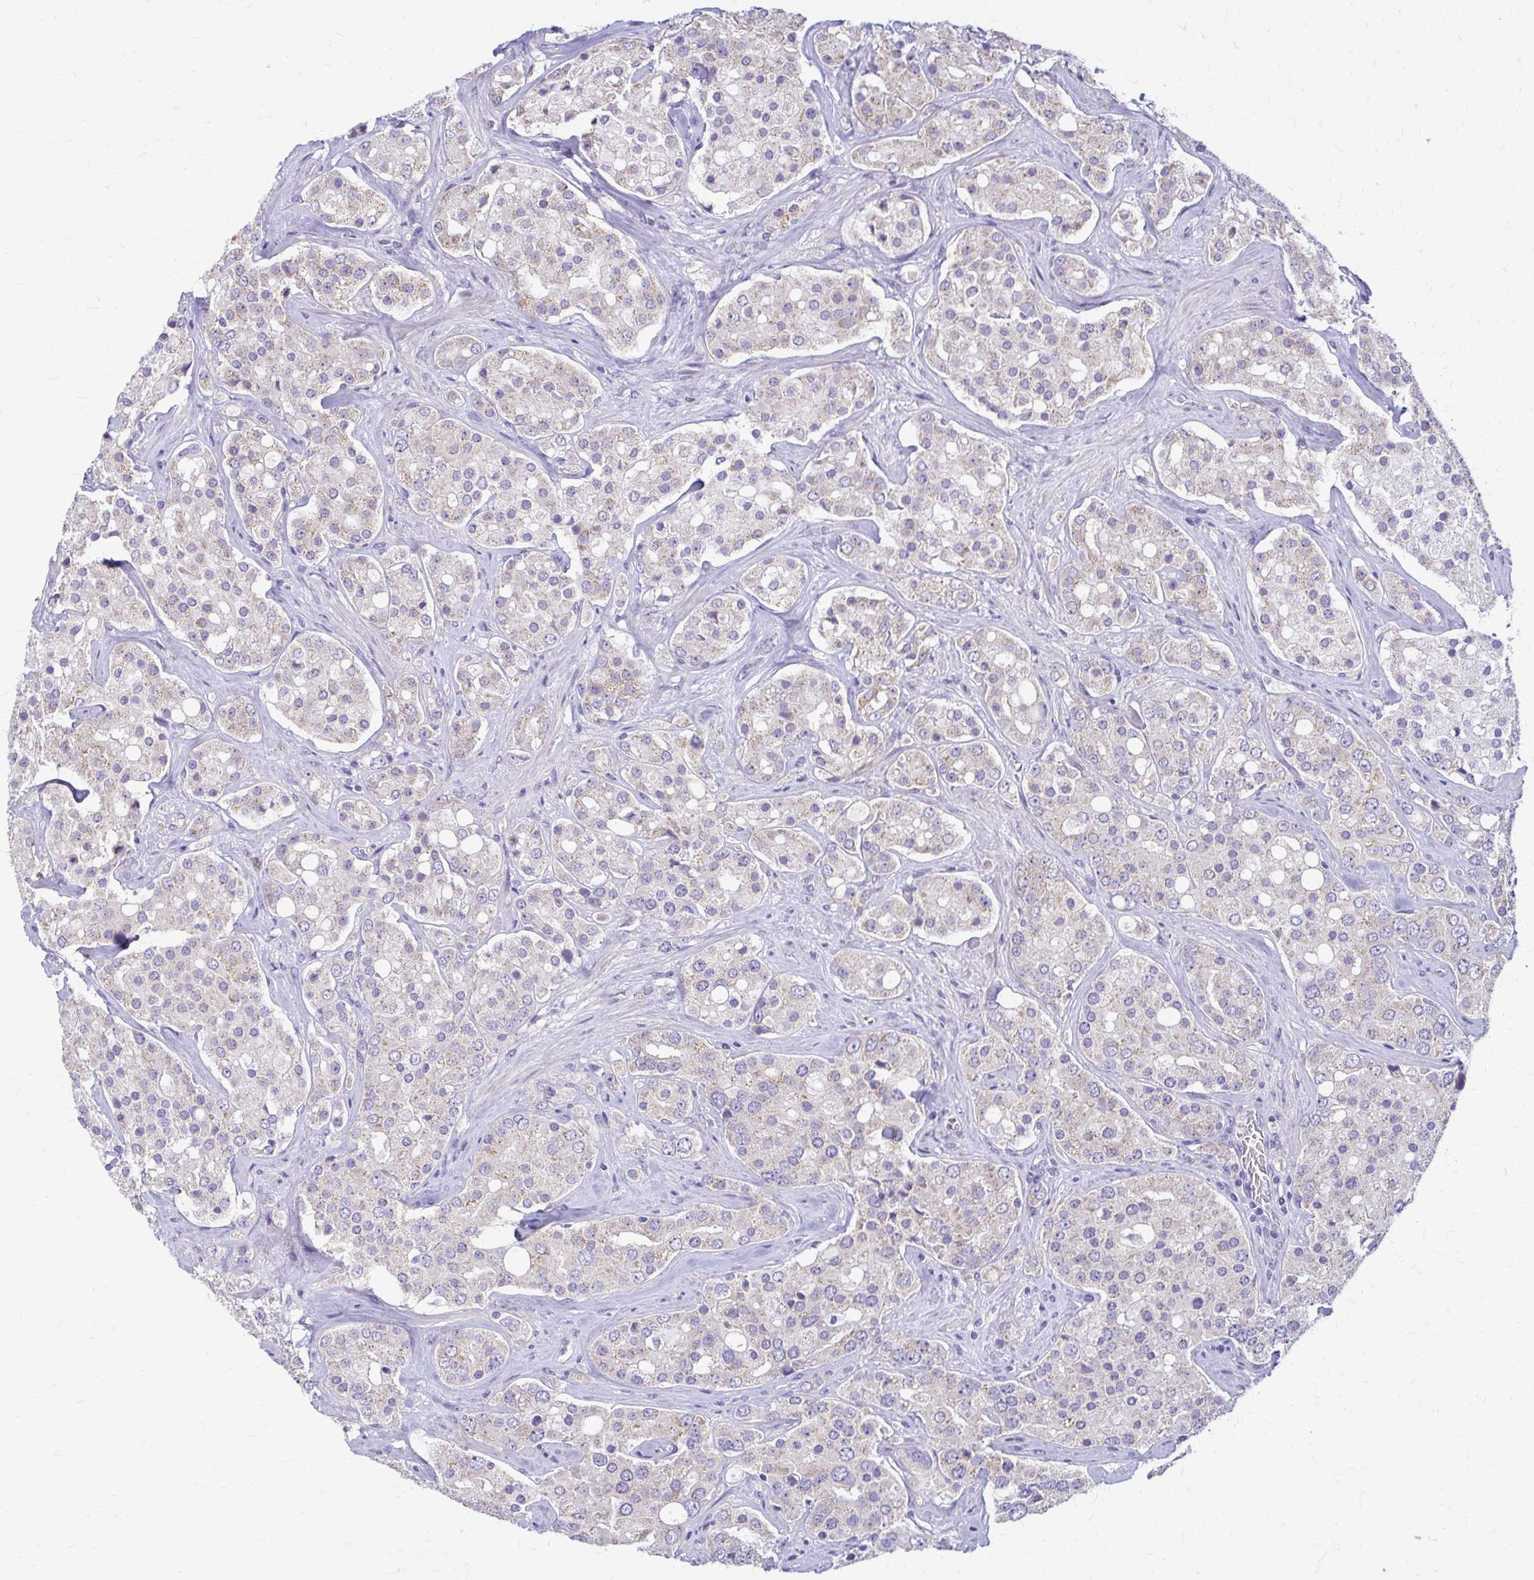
{"staining": {"intensity": "negative", "quantity": "none", "location": "none"}, "tissue": "prostate cancer", "cell_type": "Tumor cells", "image_type": "cancer", "snomed": [{"axis": "morphology", "description": "Adenocarcinoma, High grade"}, {"axis": "topography", "description": "Prostate"}], "caption": "Adenocarcinoma (high-grade) (prostate) stained for a protein using IHC displays no positivity tumor cells.", "gene": "SAMD13", "patient": {"sex": "male", "age": 67}}